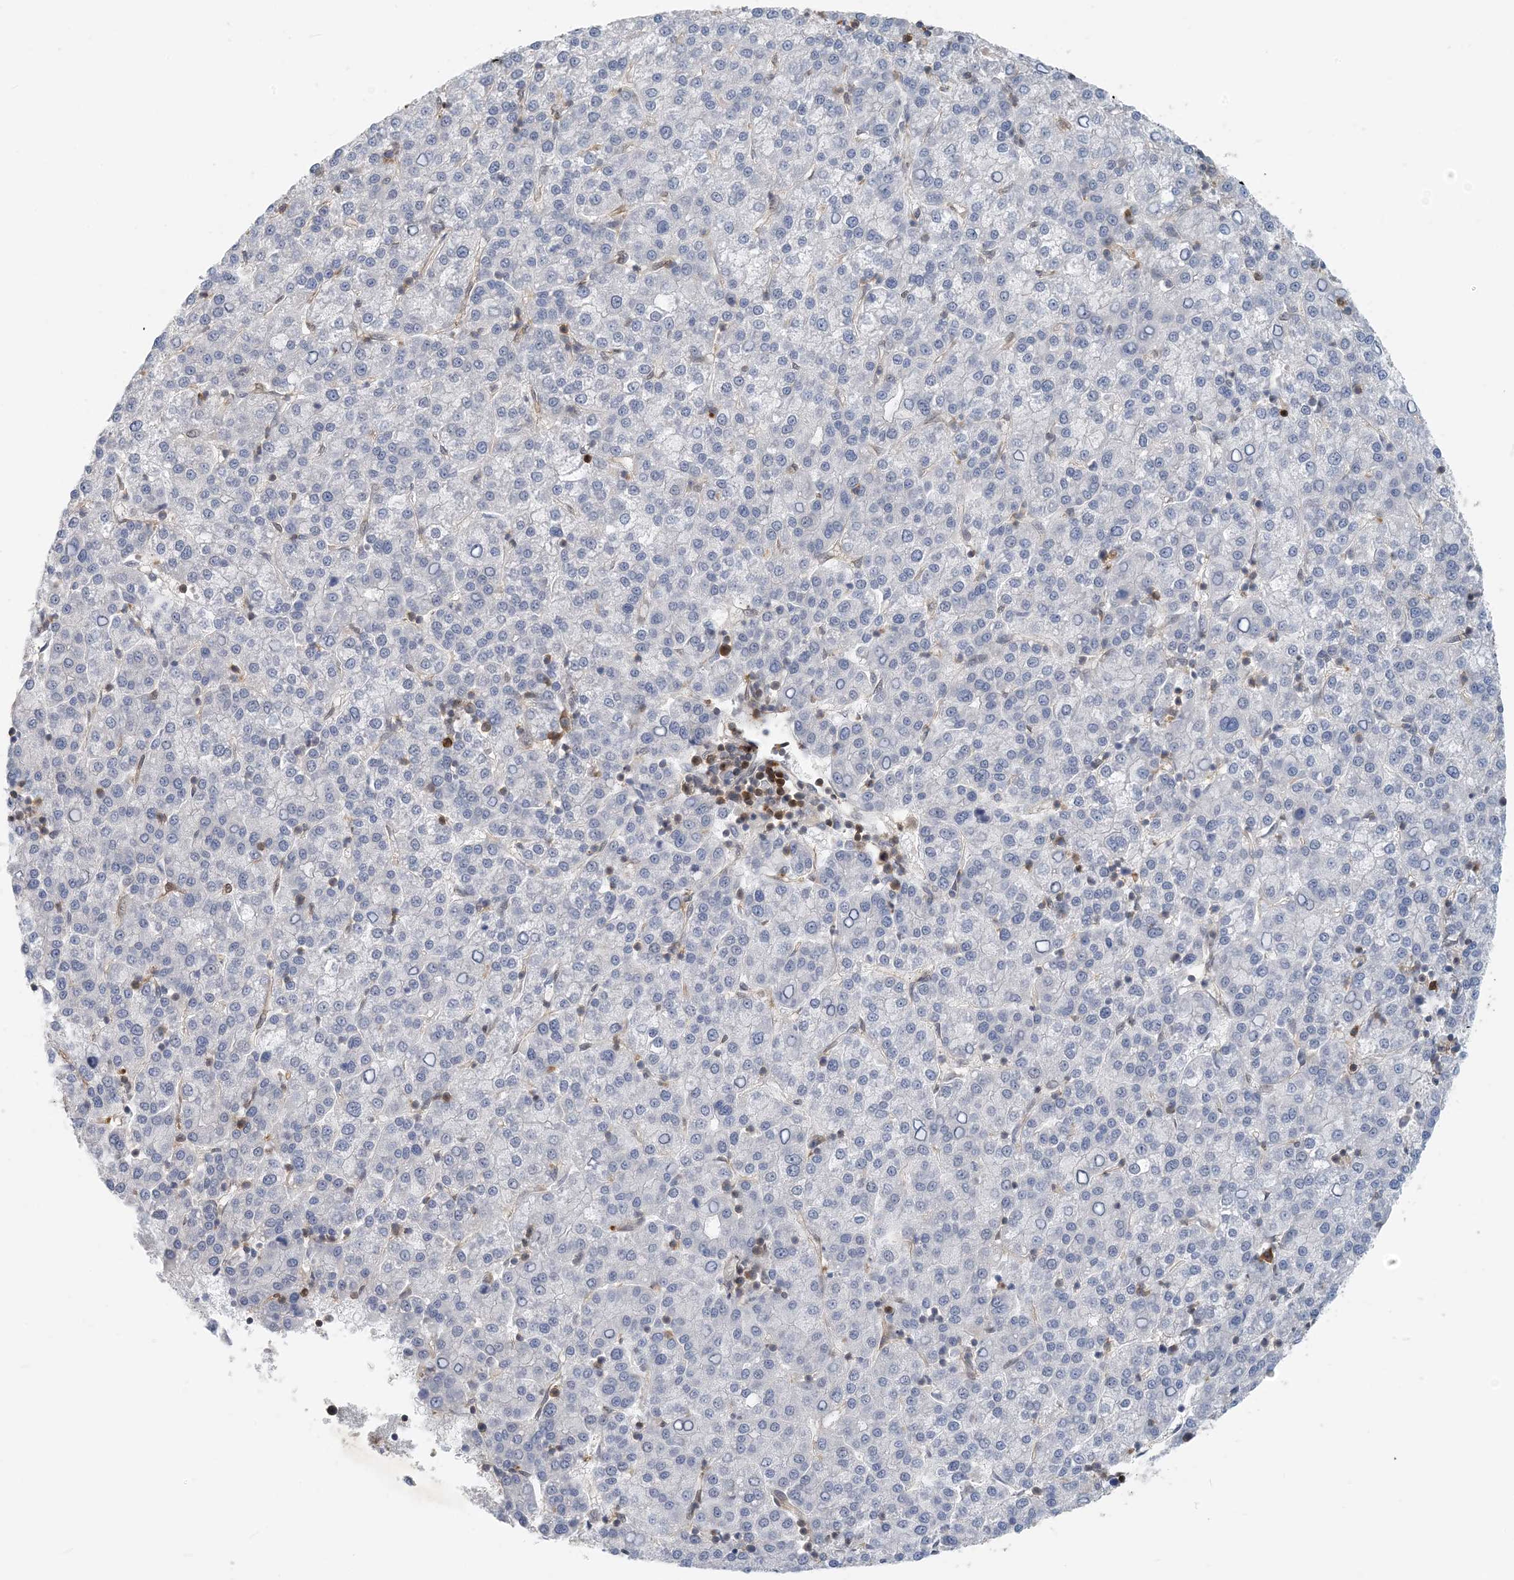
{"staining": {"intensity": "negative", "quantity": "none", "location": "none"}, "tissue": "liver cancer", "cell_type": "Tumor cells", "image_type": "cancer", "snomed": [{"axis": "morphology", "description": "Carcinoma, Hepatocellular, NOS"}, {"axis": "topography", "description": "Liver"}], "caption": "Liver hepatocellular carcinoma stained for a protein using IHC displays no positivity tumor cells.", "gene": "ZC3H12A", "patient": {"sex": "female", "age": 58}}